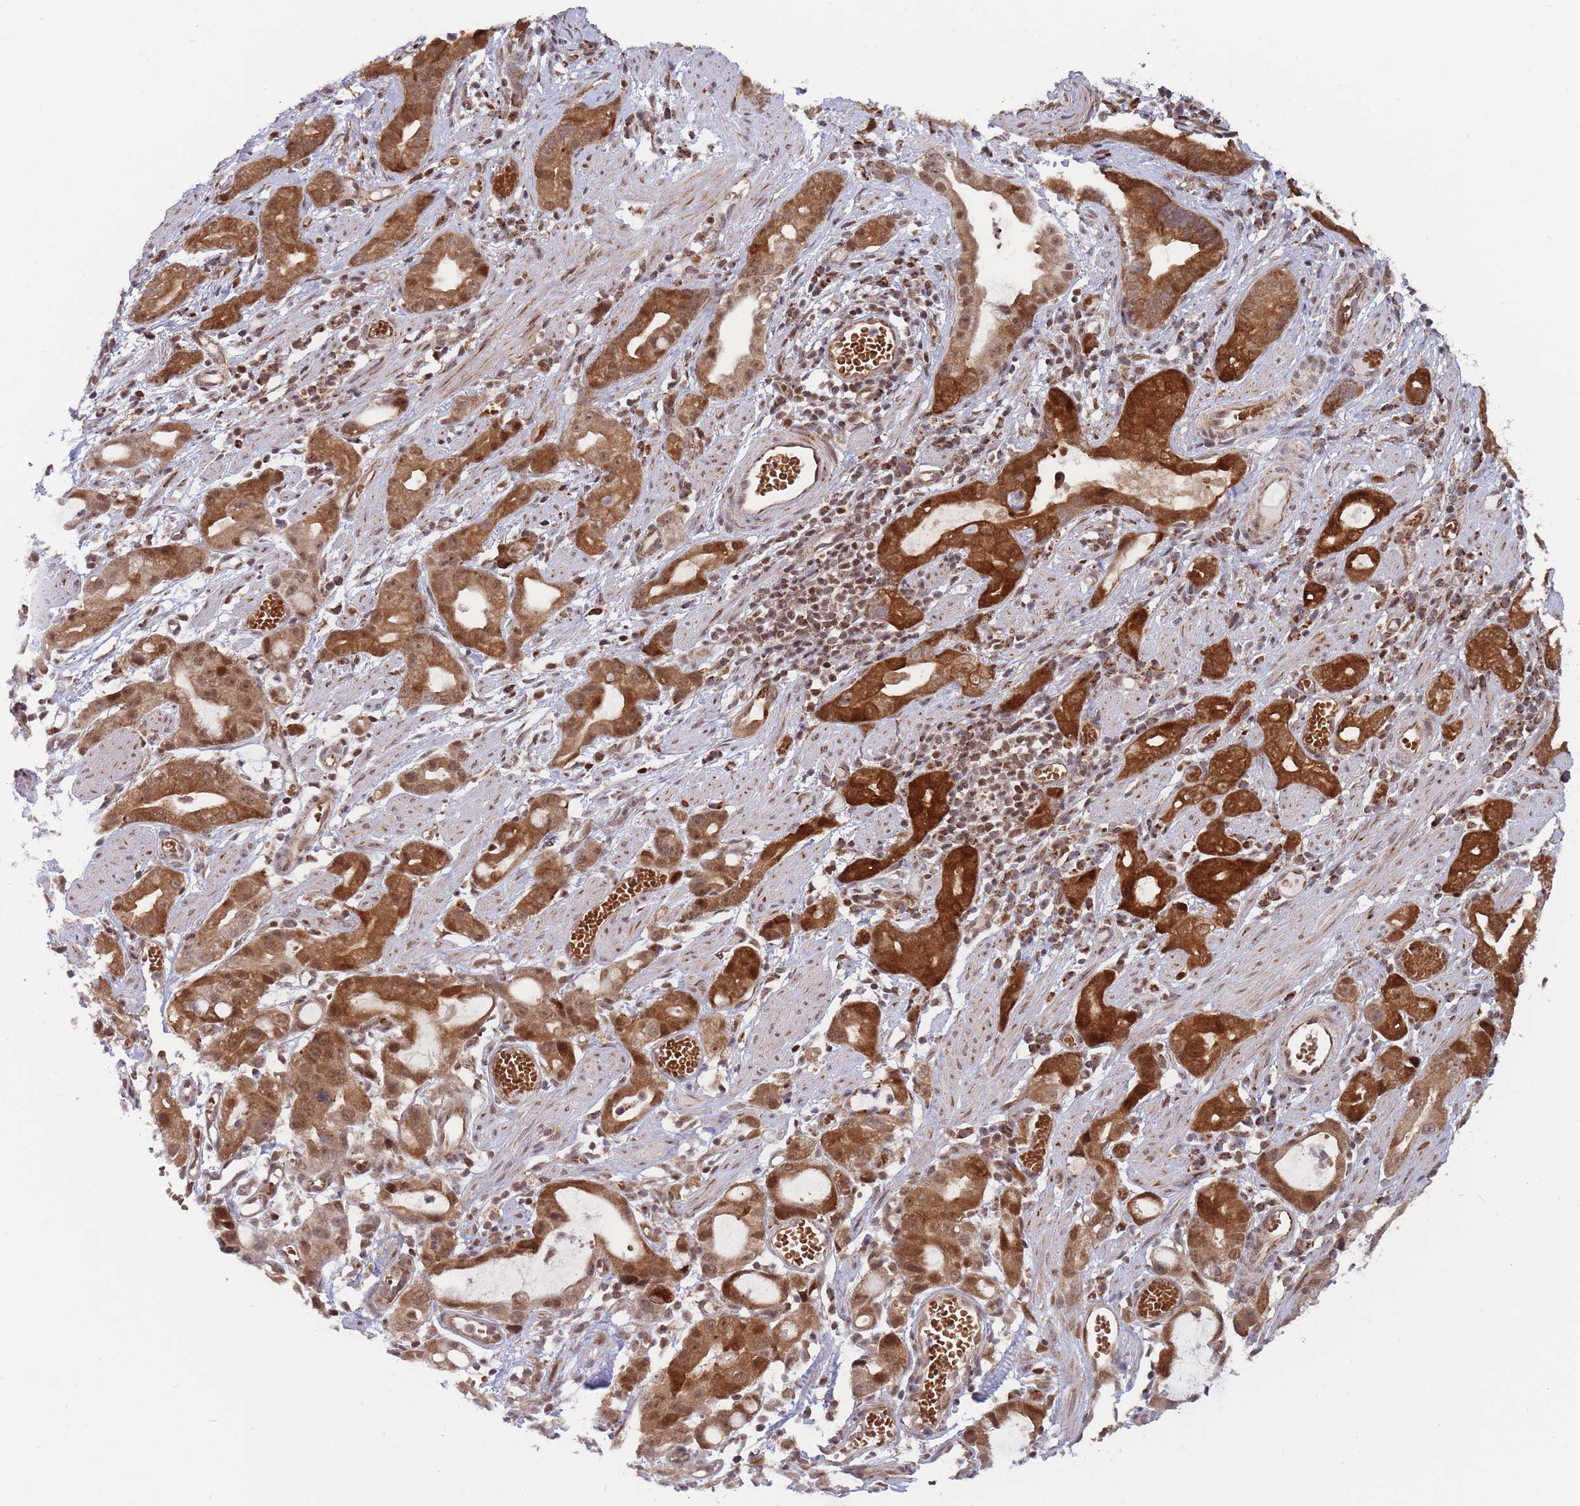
{"staining": {"intensity": "moderate", "quantity": ">75%", "location": "cytoplasmic/membranous,nuclear"}, "tissue": "stomach cancer", "cell_type": "Tumor cells", "image_type": "cancer", "snomed": [{"axis": "morphology", "description": "Adenocarcinoma, NOS"}, {"axis": "topography", "description": "Stomach"}], "caption": "An image showing moderate cytoplasmic/membranous and nuclear expression in approximately >75% of tumor cells in stomach cancer (adenocarcinoma), as visualized by brown immunohistochemical staining.", "gene": "BOD1L1", "patient": {"sex": "male", "age": 55}}